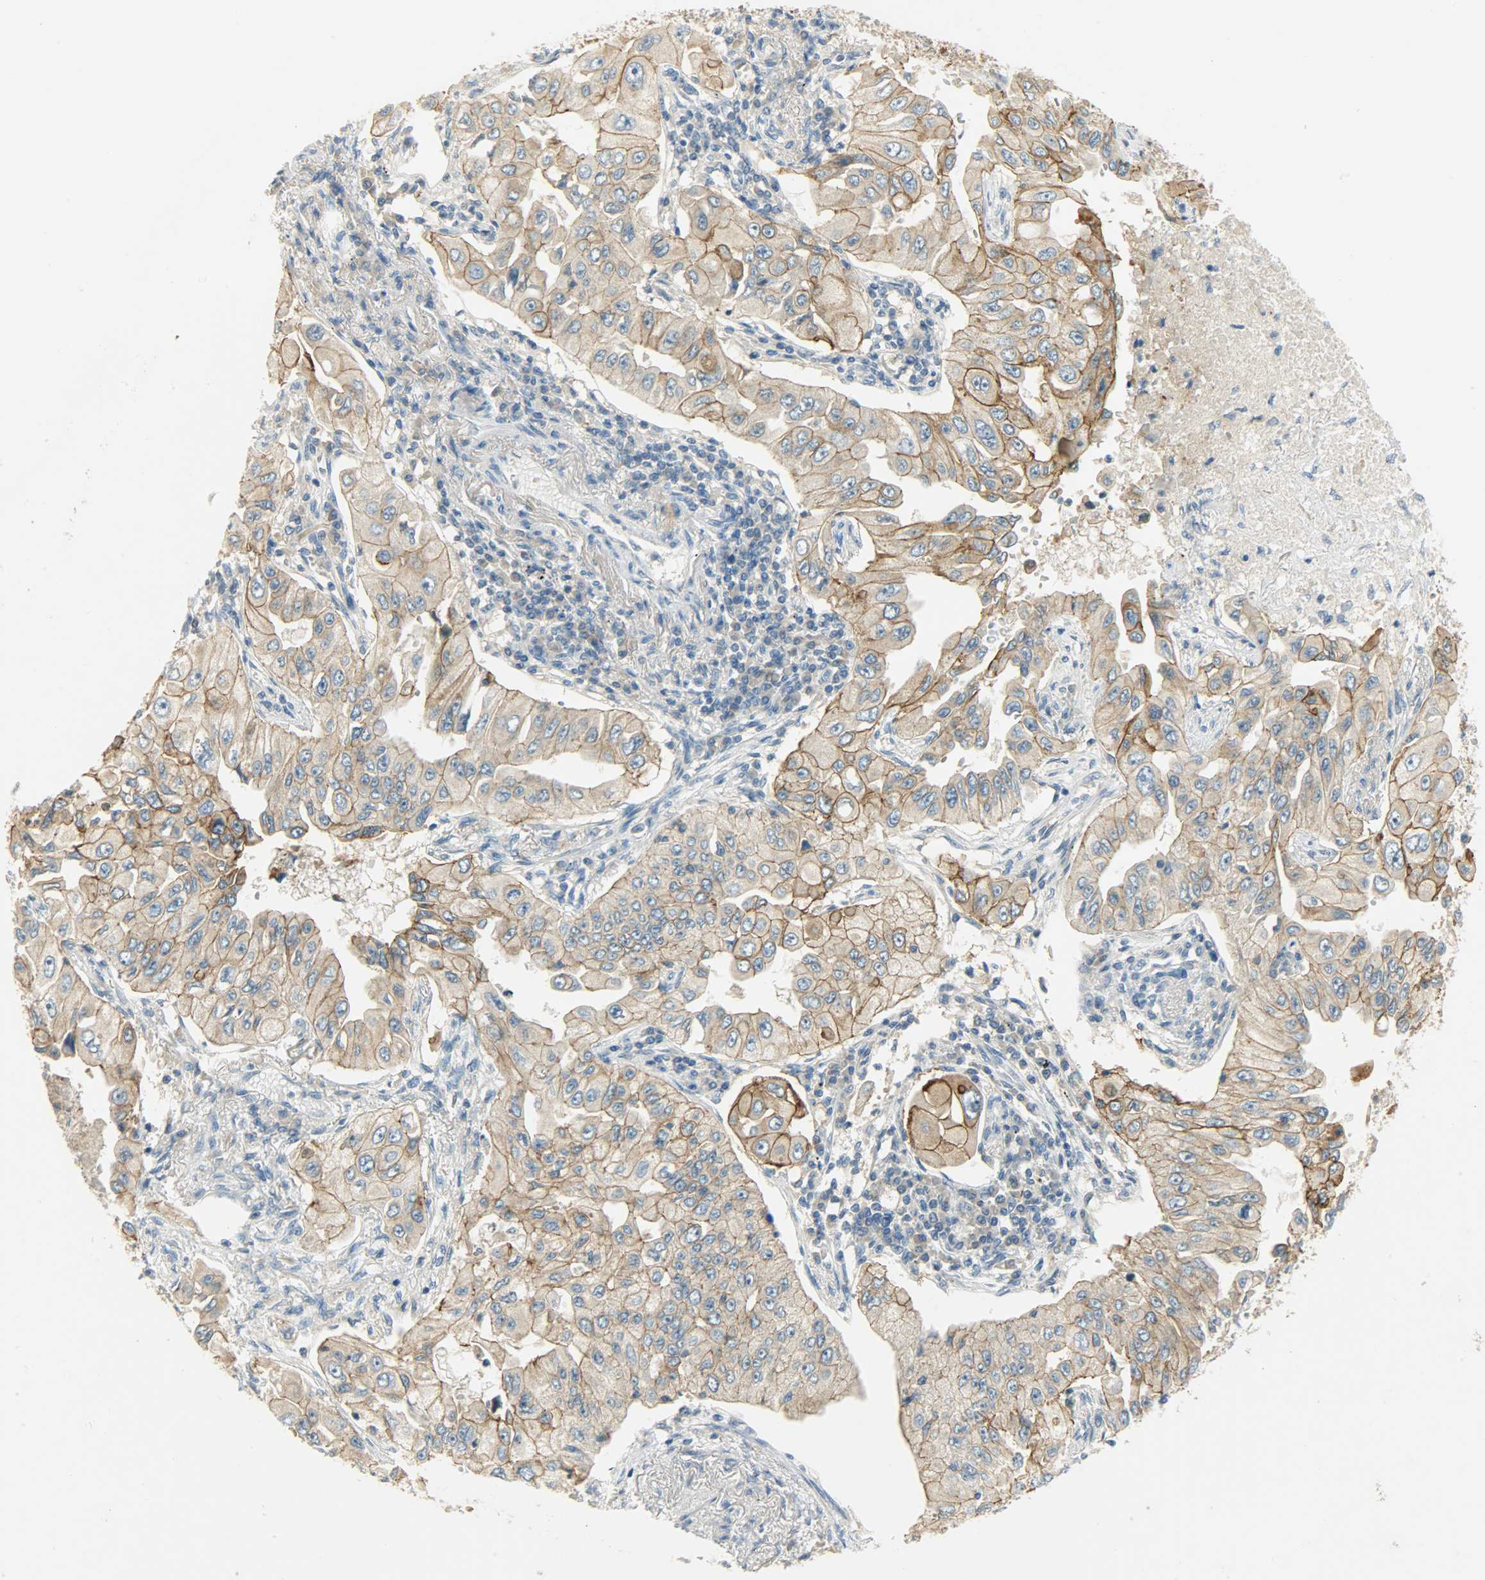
{"staining": {"intensity": "strong", "quantity": ">75%", "location": "cytoplasmic/membranous"}, "tissue": "lung cancer", "cell_type": "Tumor cells", "image_type": "cancer", "snomed": [{"axis": "morphology", "description": "Adenocarcinoma, NOS"}, {"axis": "topography", "description": "Lung"}], "caption": "Lung adenocarcinoma stained with immunohistochemistry demonstrates strong cytoplasmic/membranous expression in approximately >75% of tumor cells.", "gene": "DSG2", "patient": {"sex": "male", "age": 84}}